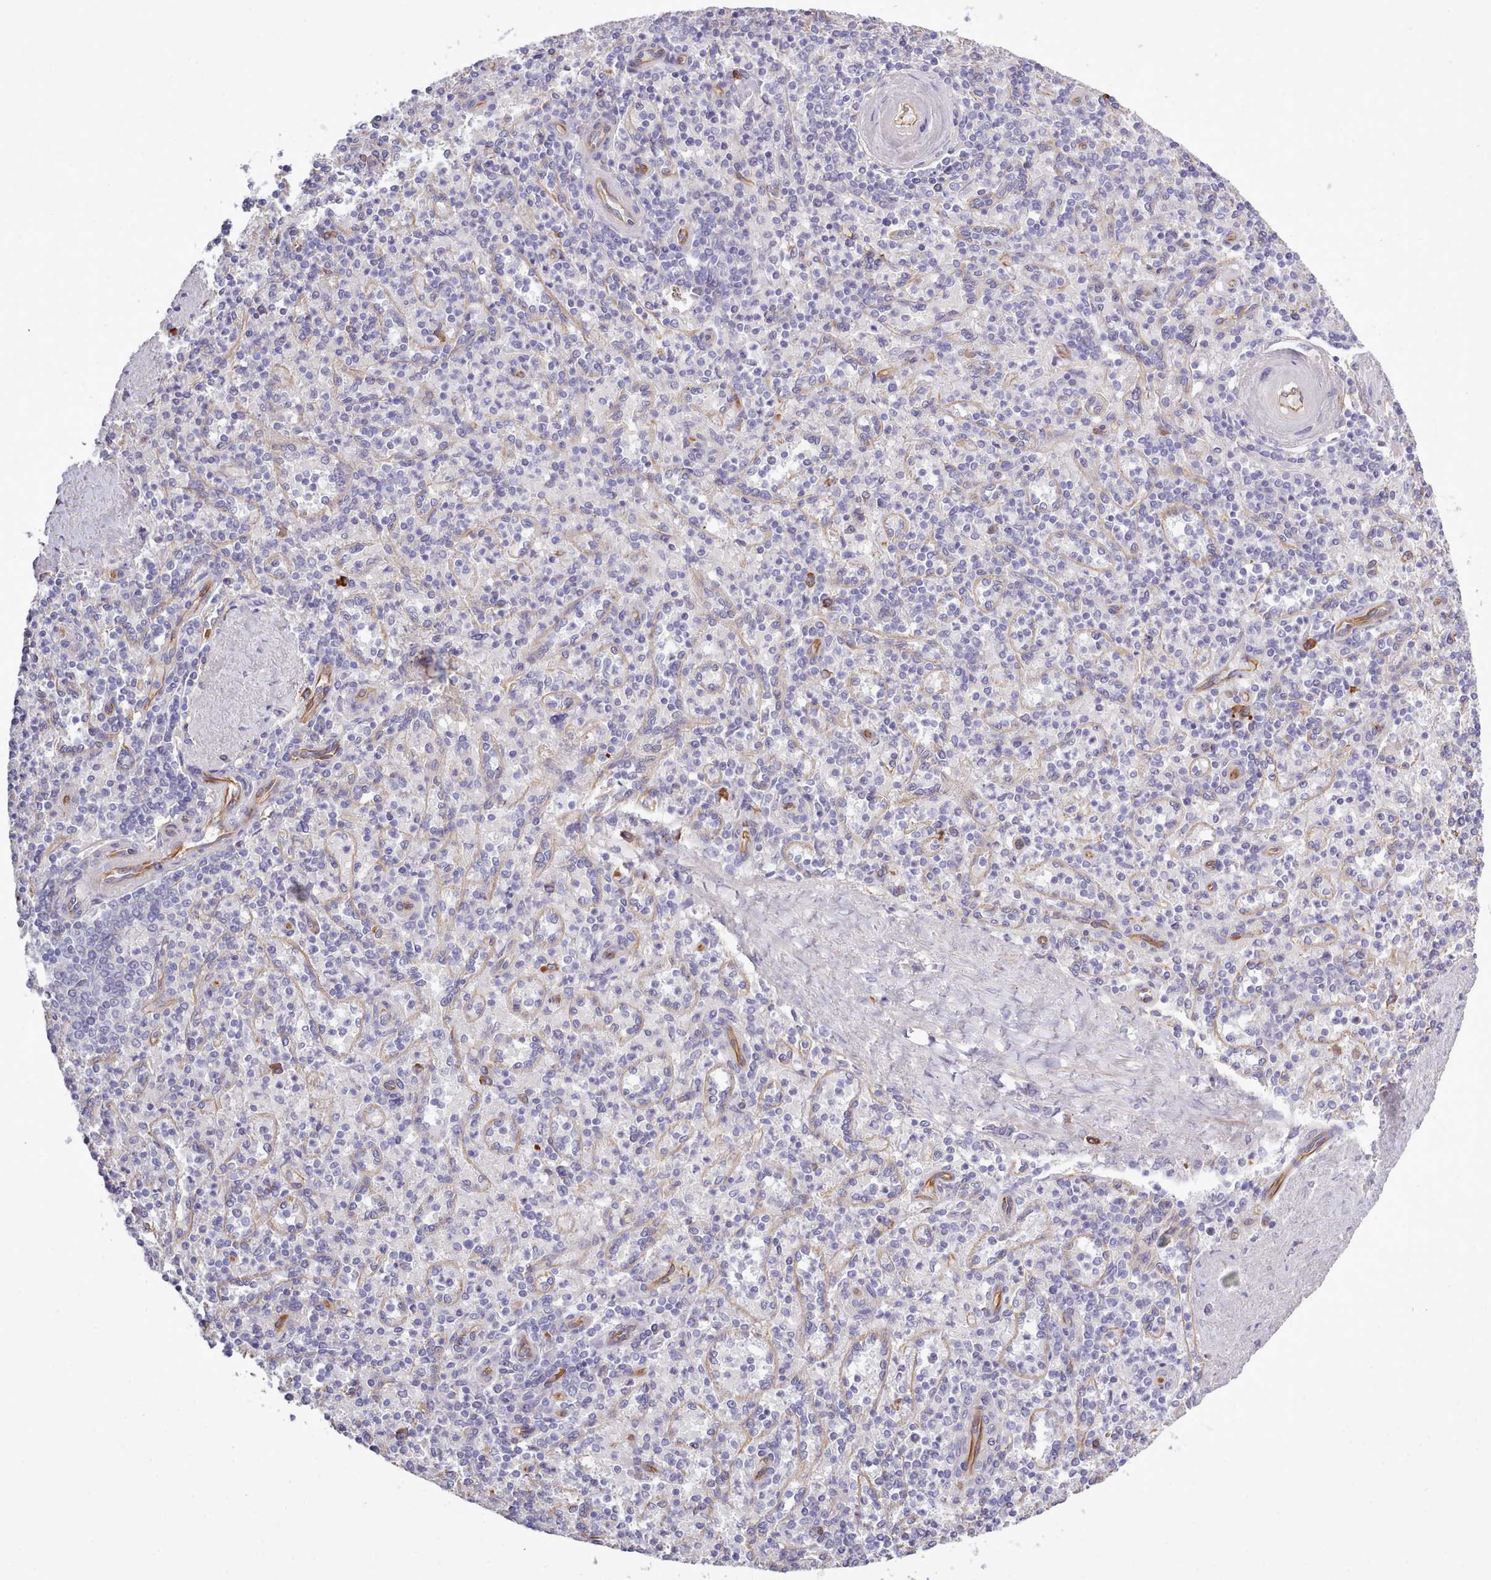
{"staining": {"intensity": "negative", "quantity": "none", "location": "none"}, "tissue": "spleen", "cell_type": "Cells in red pulp", "image_type": "normal", "snomed": [{"axis": "morphology", "description": "Normal tissue, NOS"}, {"axis": "topography", "description": "Spleen"}], "caption": "DAB immunohistochemical staining of normal human spleen exhibits no significant staining in cells in red pulp.", "gene": "ZC3H13", "patient": {"sex": "male", "age": 82}}